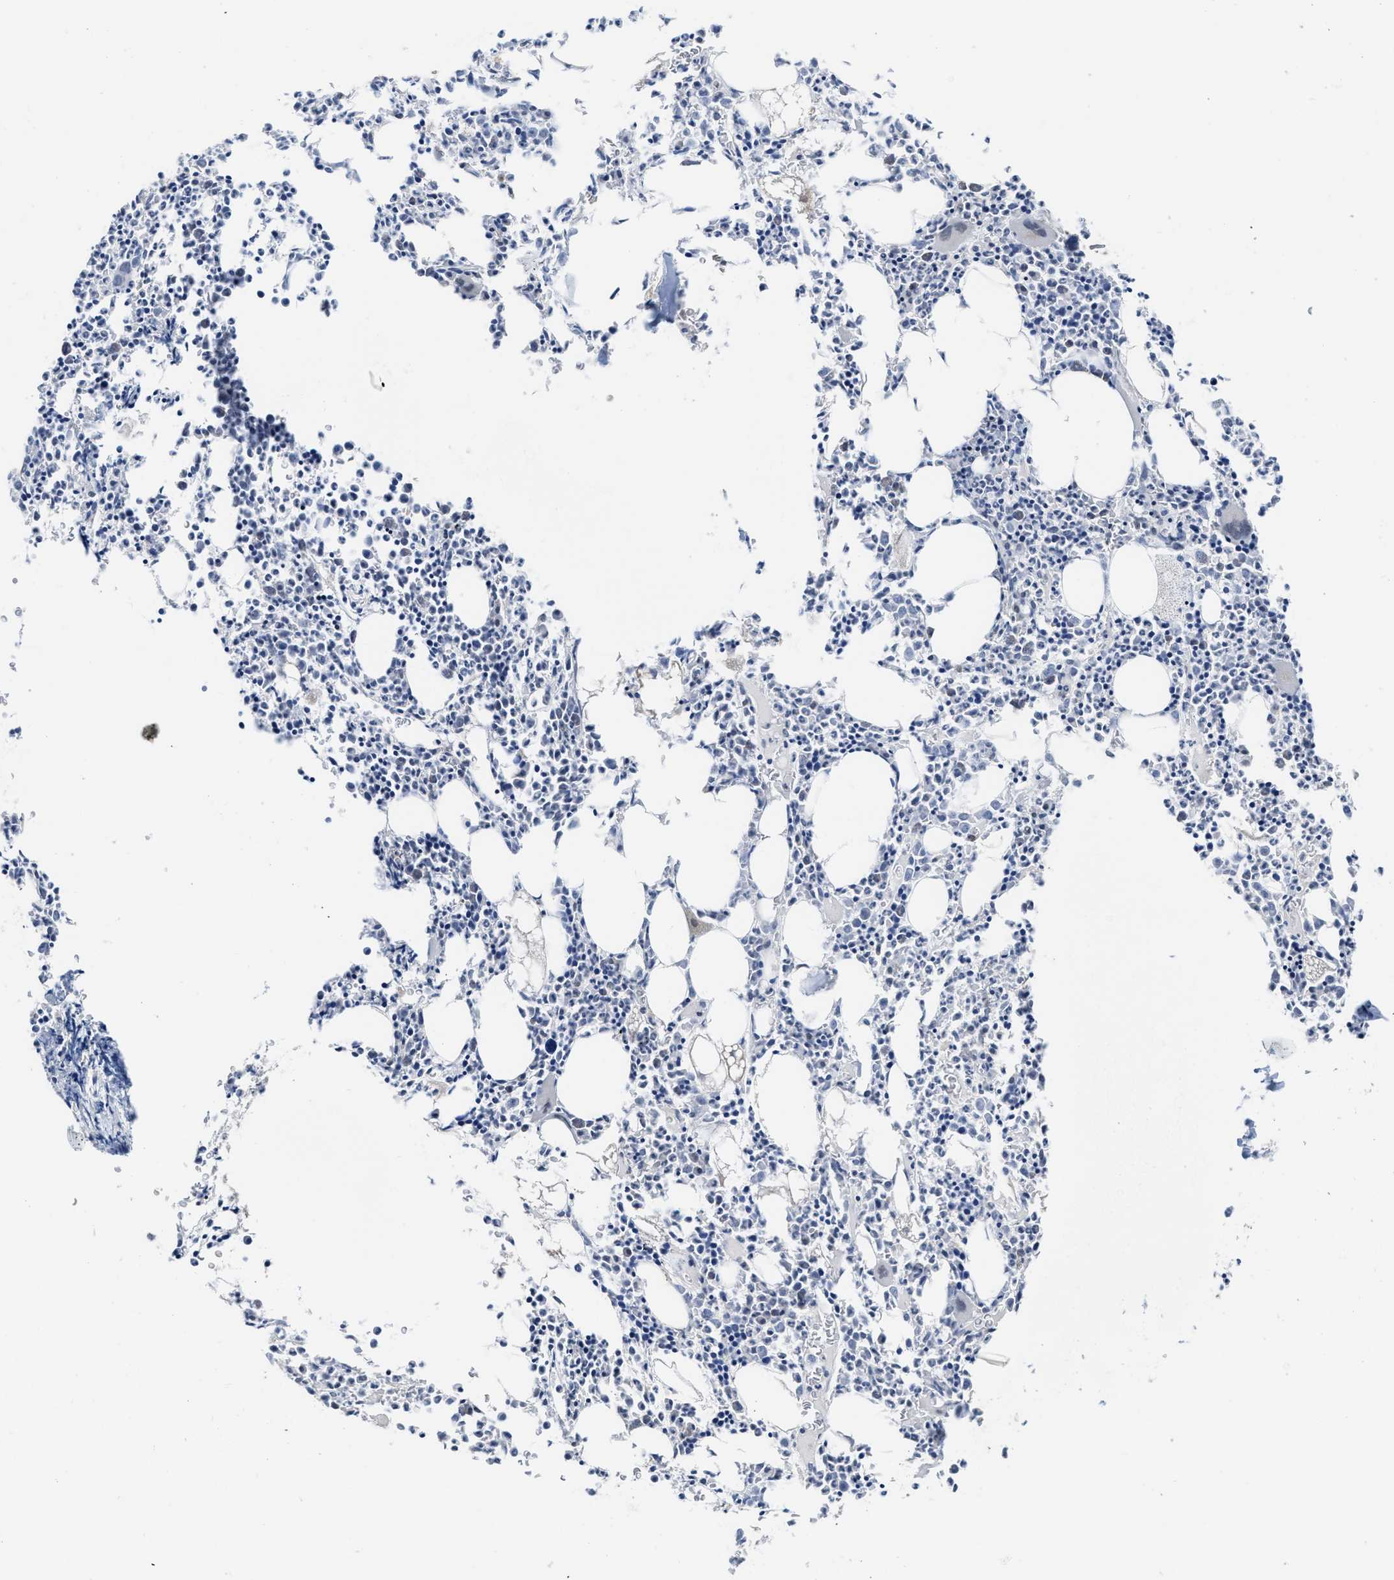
{"staining": {"intensity": "moderate", "quantity": "<25%", "location": "cytoplasmic/membranous,nuclear"}, "tissue": "bone marrow", "cell_type": "Hematopoietic cells", "image_type": "normal", "snomed": [{"axis": "morphology", "description": "Normal tissue, NOS"}, {"axis": "morphology", "description": "Inflammation, NOS"}, {"axis": "topography", "description": "Bone marrow"}], "caption": "Protein expression by immunohistochemistry shows moderate cytoplasmic/membranous,nuclear positivity in approximately <25% of hematopoietic cells in normal bone marrow. (IHC, brightfield microscopy, high magnification).", "gene": "SETDB1", "patient": {"sex": "female", "age": 40}}